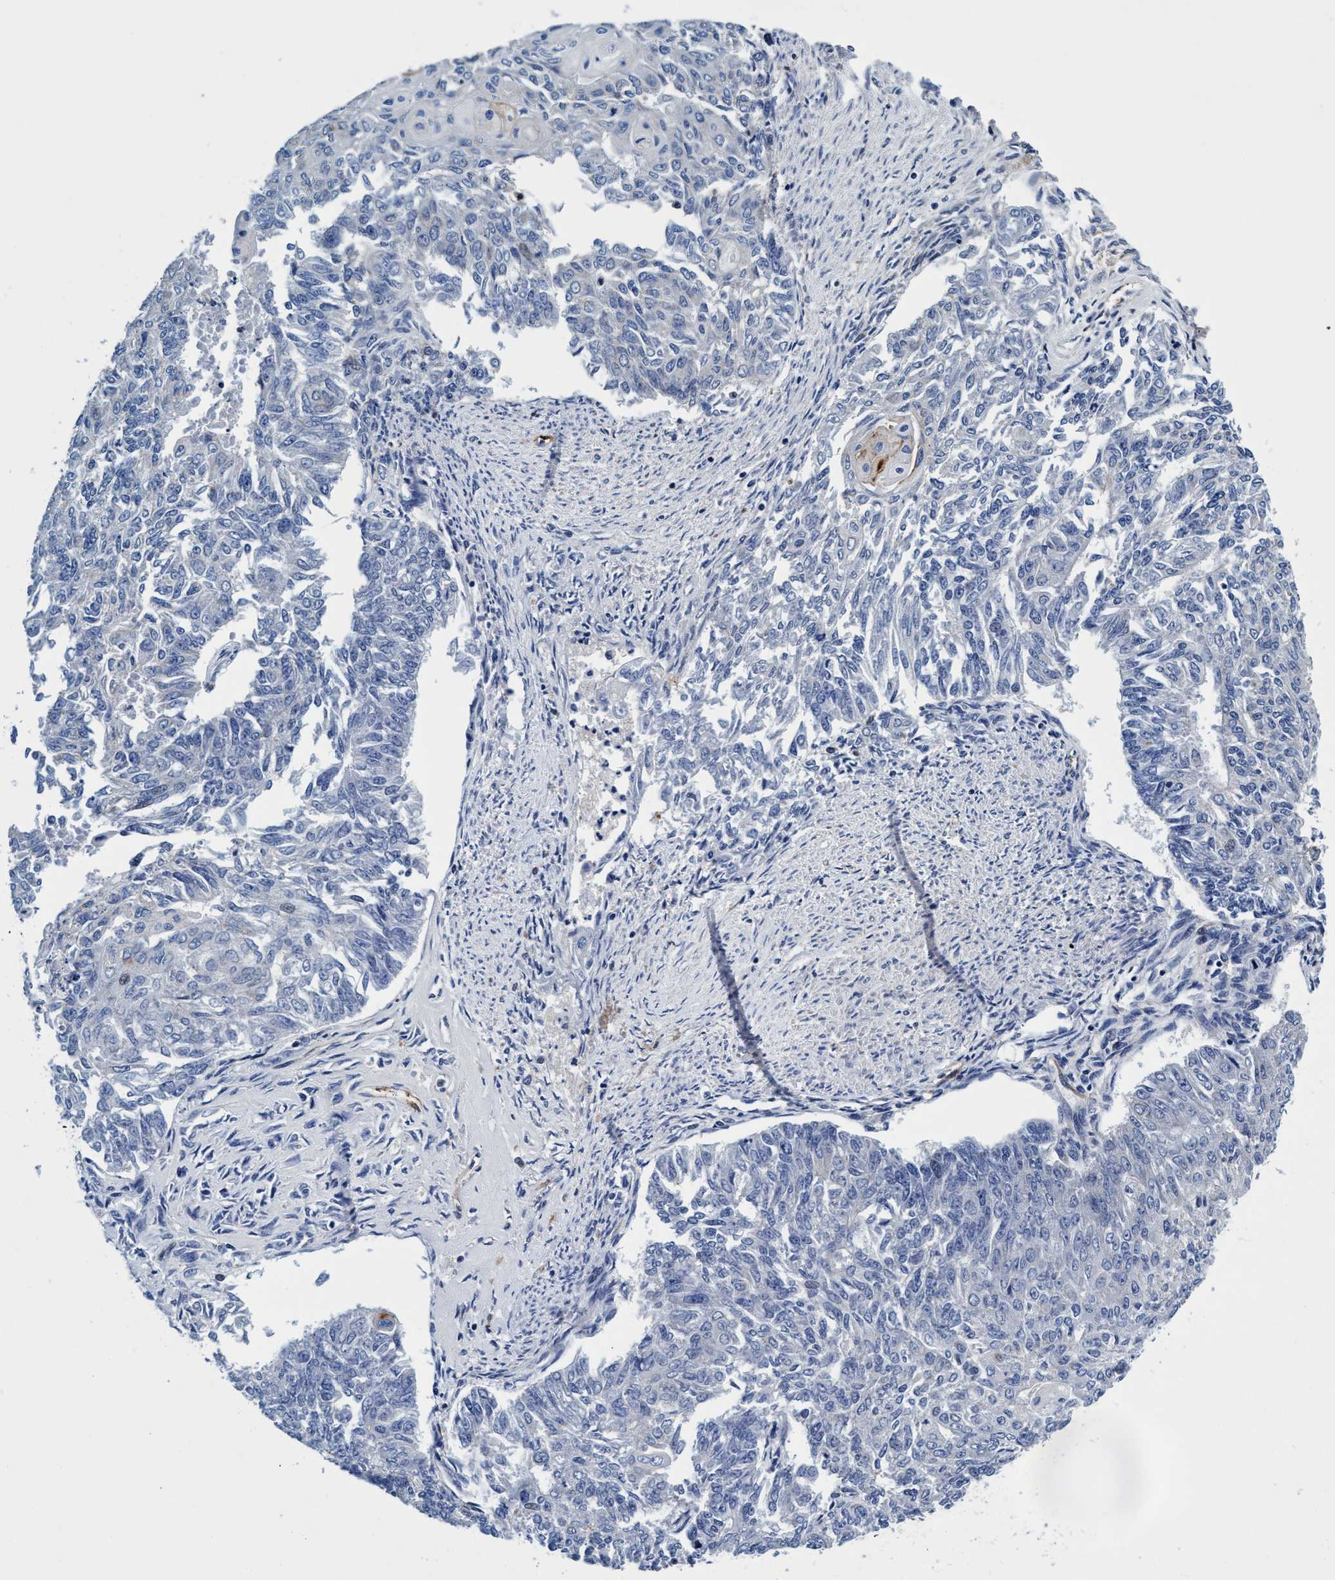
{"staining": {"intensity": "negative", "quantity": "none", "location": "none"}, "tissue": "endometrial cancer", "cell_type": "Tumor cells", "image_type": "cancer", "snomed": [{"axis": "morphology", "description": "Adenocarcinoma, NOS"}, {"axis": "topography", "description": "Endometrium"}], "caption": "DAB immunohistochemical staining of endometrial cancer shows no significant staining in tumor cells.", "gene": "UBALD2", "patient": {"sex": "female", "age": 32}}